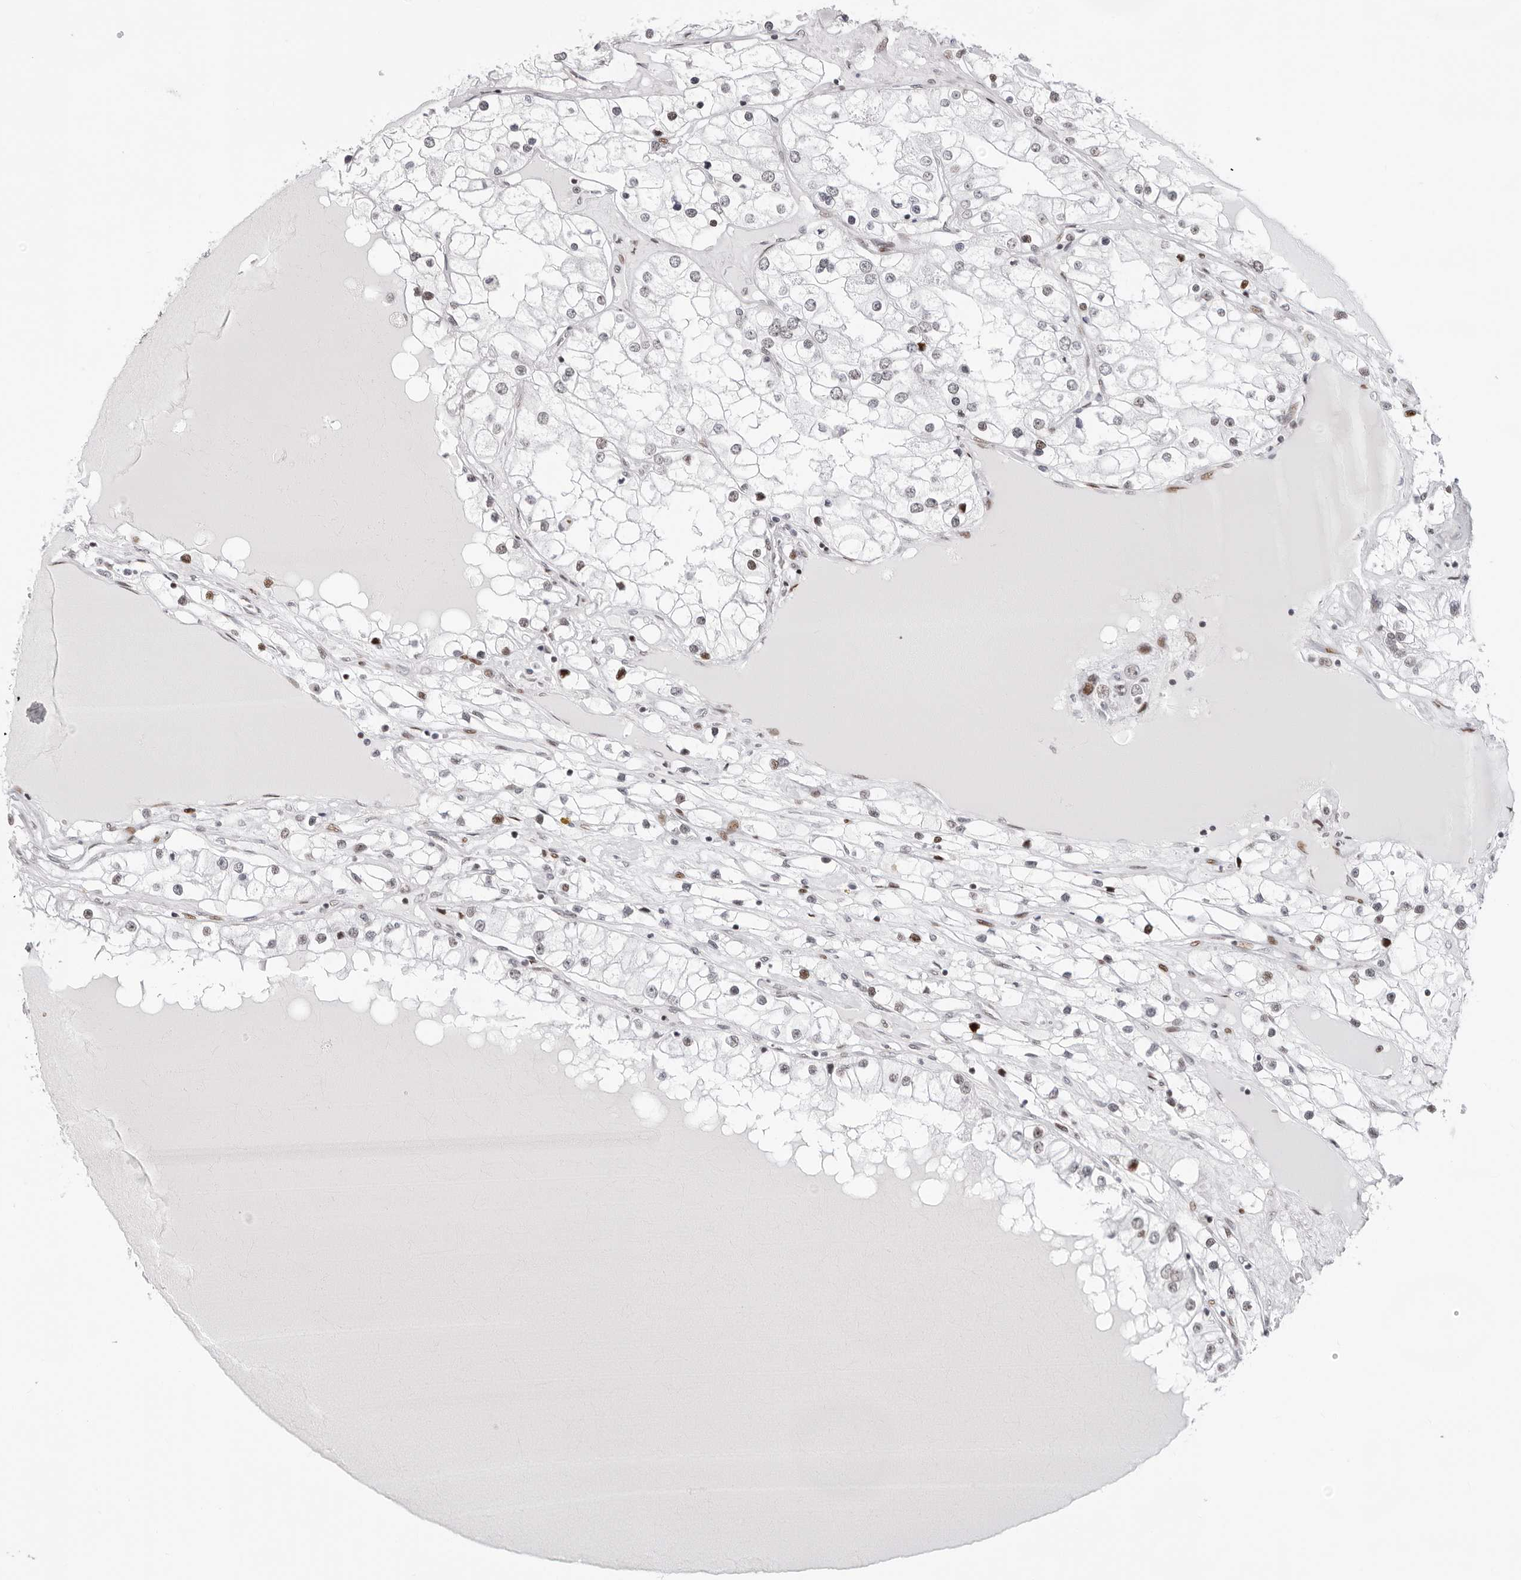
{"staining": {"intensity": "weak", "quantity": "<25%", "location": "nuclear"}, "tissue": "renal cancer", "cell_type": "Tumor cells", "image_type": "cancer", "snomed": [{"axis": "morphology", "description": "Adenocarcinoma, NOS"}, {"axis": "topography", "description": "Kidney"}], "caption": "IHC of human renal cancer (adenocarcinoma) demonstrates no positivity in tumor cells.", "gene": "NTPCR", "patient": {"sex": "male", "age": 68}}